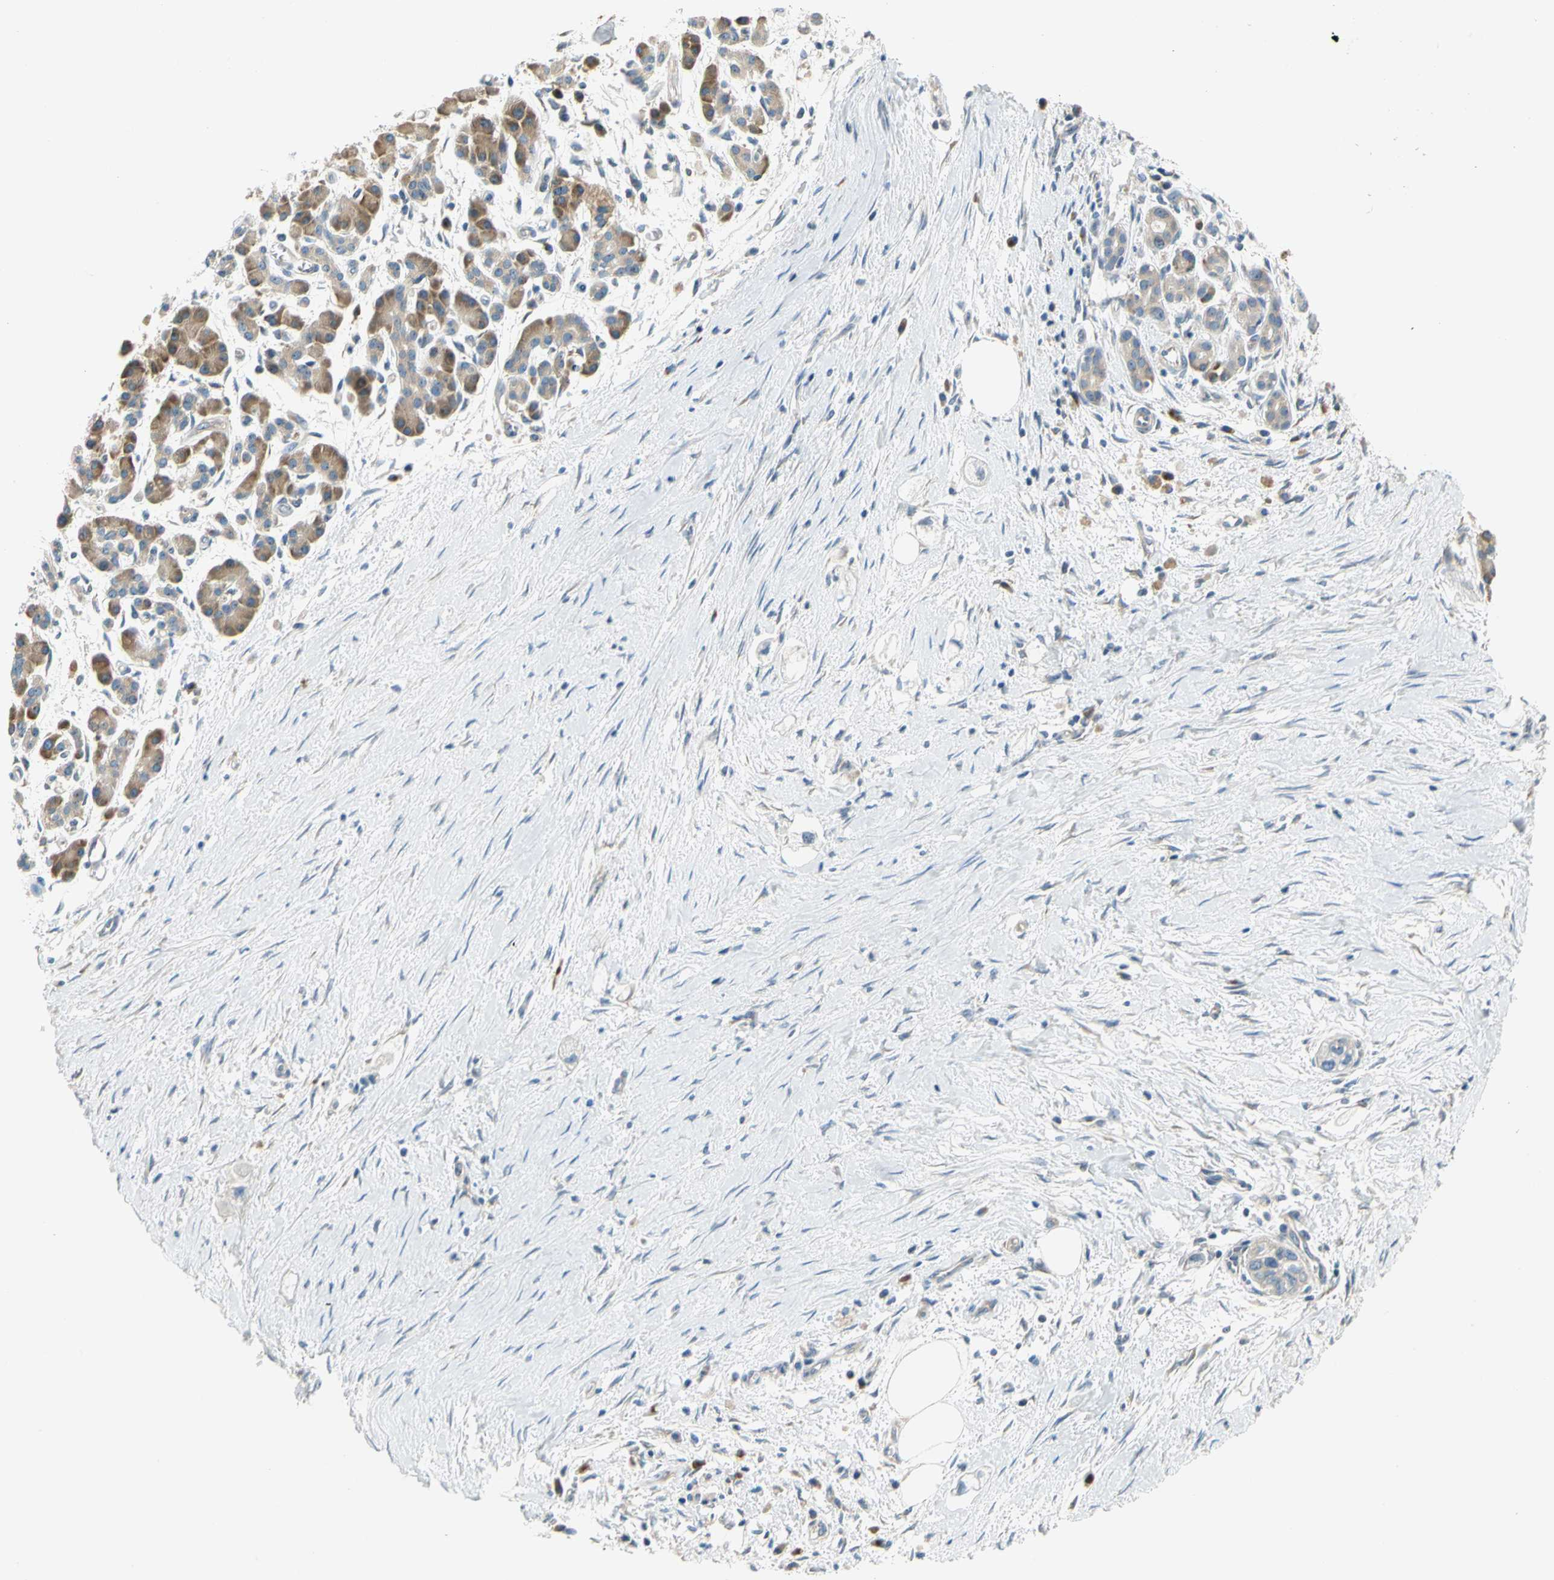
{"staining": {"intensity": "moderate", "quantity": ">75%", "location": "cytoplasmic/membranous"}, "tissue": "pancreatic cancer", "cell_type": "Tumor cells", "image_type": "cancer", "snomed": [{"axis": "morphology", "description": "Adenocarcinoma, NOS"}, {"axis": "topography", "description": "Pancreas"}], "caption": "An image of pancreatic cancer (adenocarcinoma) stained for a protein demonstrates moderate cytoplasmic/membranous brown staining in tumor cells.", "gene": "LRRC47", "patient": {"sex": "male", "age": 74}}